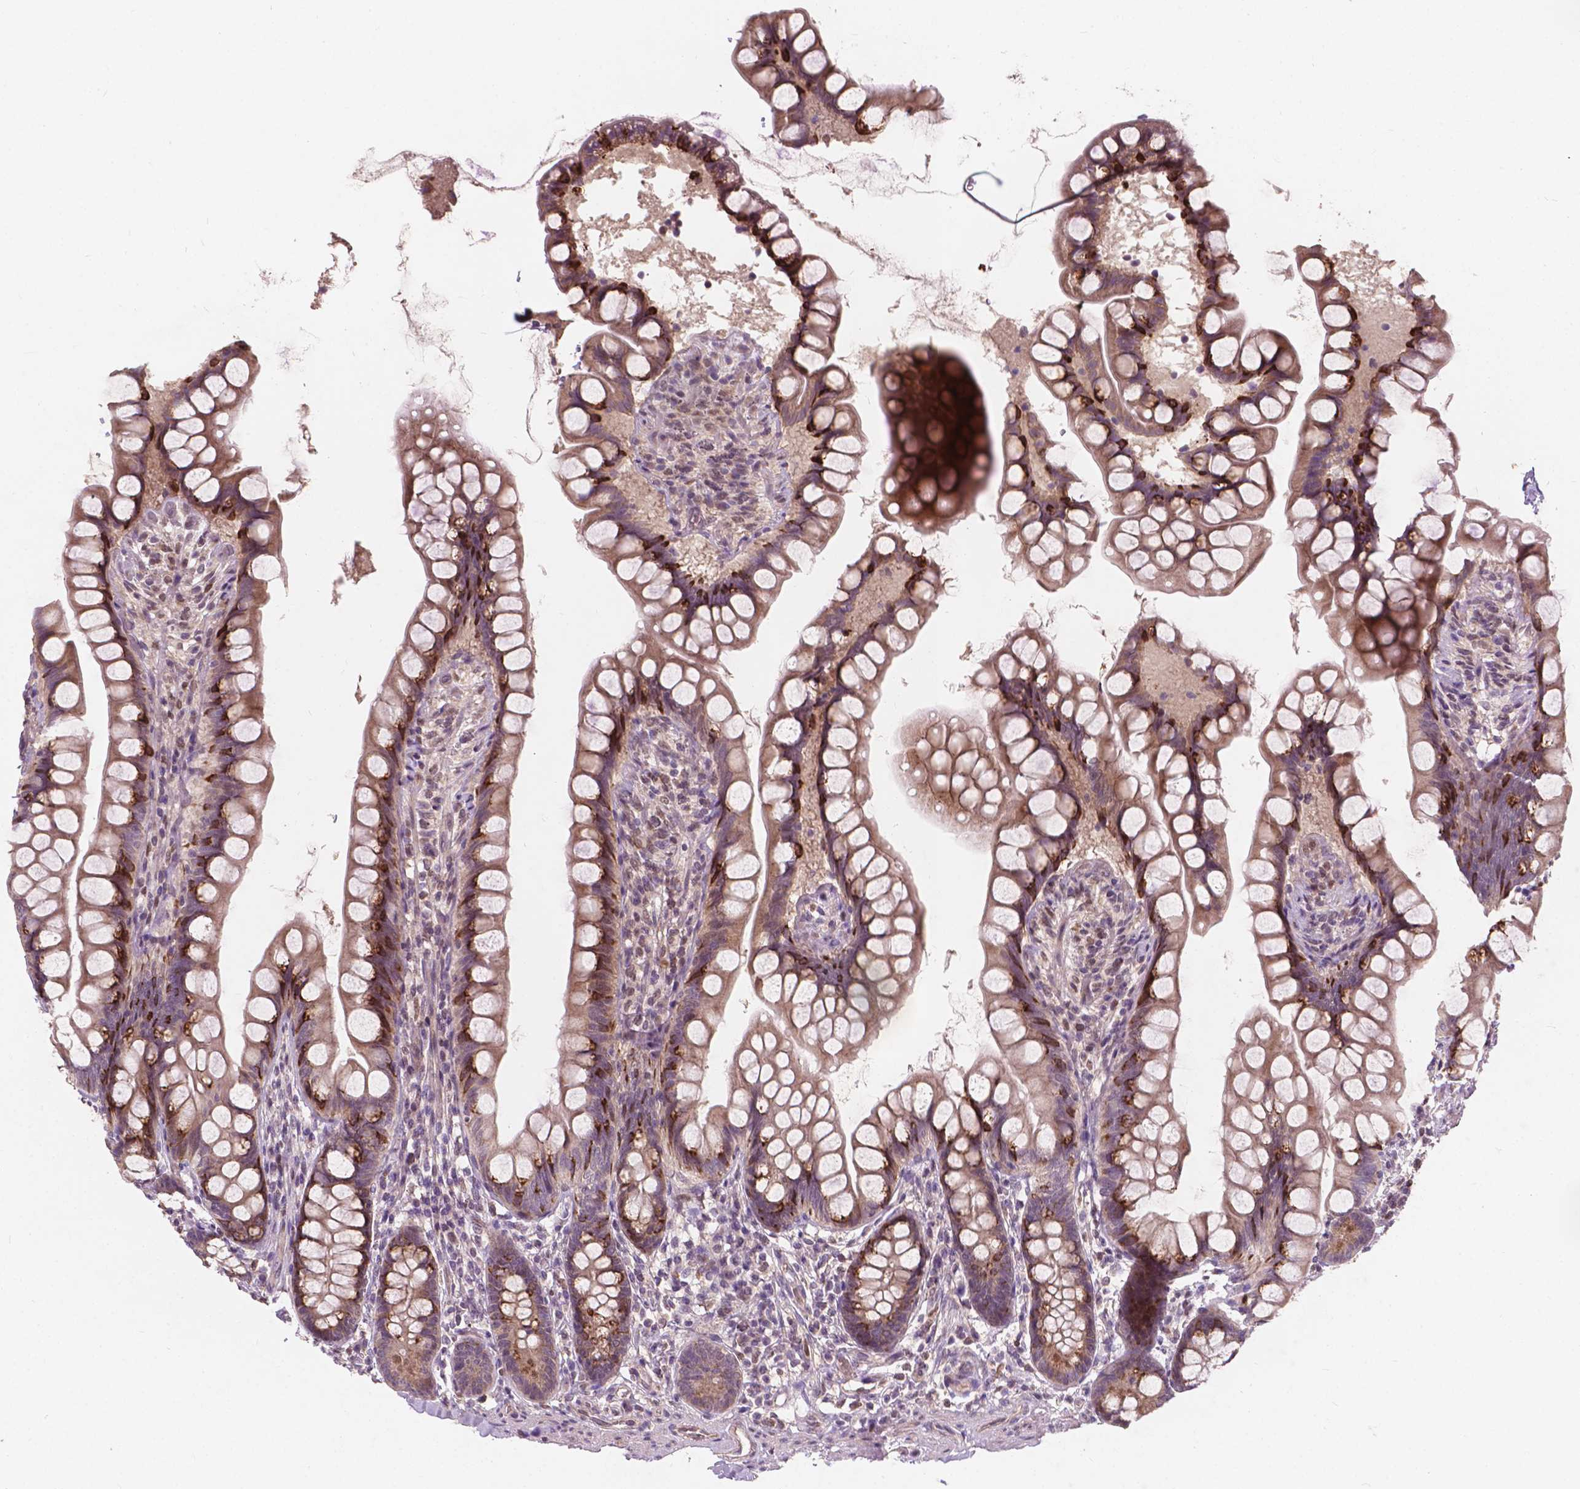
{"staining": {"intensity": "moderate", "quantity": ">75%", "location": "cytoplasmic/membranous"}, "tissue": "small intestine", "cell_type": "Glandular cells", "image_type": "normal", "snomed": [{"axis": "morphology", "description": "Normal tissue, NOS"}, {"axis": "topography", "description": "Small intestine"}], "caption": "A medium amount of moderate cytoplasmic/membranous positivity is seen in approximately >75% of glandular cells in benign small intestine.", "gene": "DUSP16", "patient": {"sex": "male", "age": 70}}